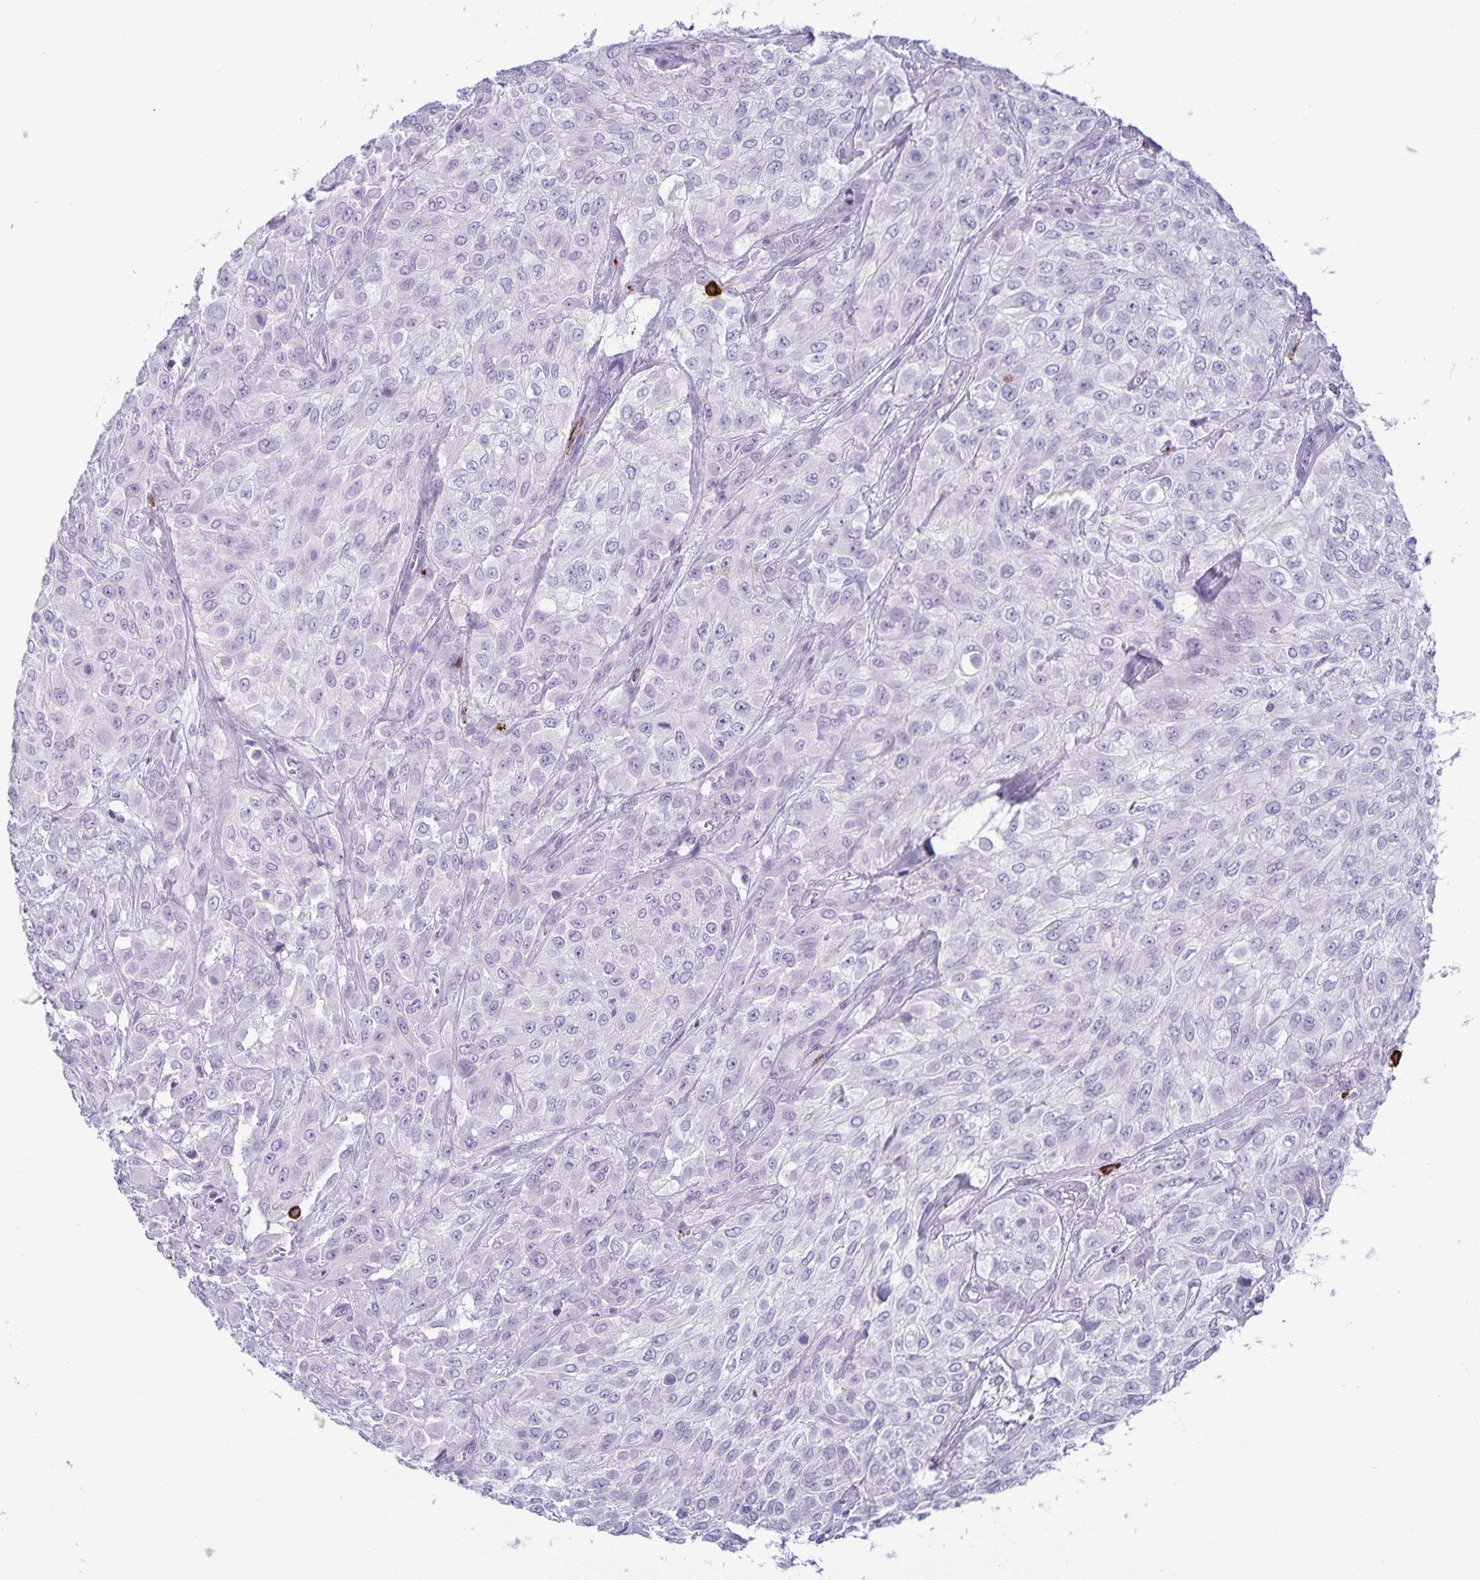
{"staining": {"intensity": "negative", "quantity": "none", "location": "none"}, "tissue": "urothelial cancer", "cell_type": "Tumor cells", "image_type": "cancer", "snomed": [{"axis": "morphology", "description": "Urothelial carcinoma, High grade"}, {"axis": "topography", "description": "Urinary bladder"}], "caption": "High power microscopy histopathology image of an immunohistochemistry image of urothelial cancer, revealing no significant staining in tumor cells.", "gene": "IBTK", "patient": {"sex": "male", "age": 57}}